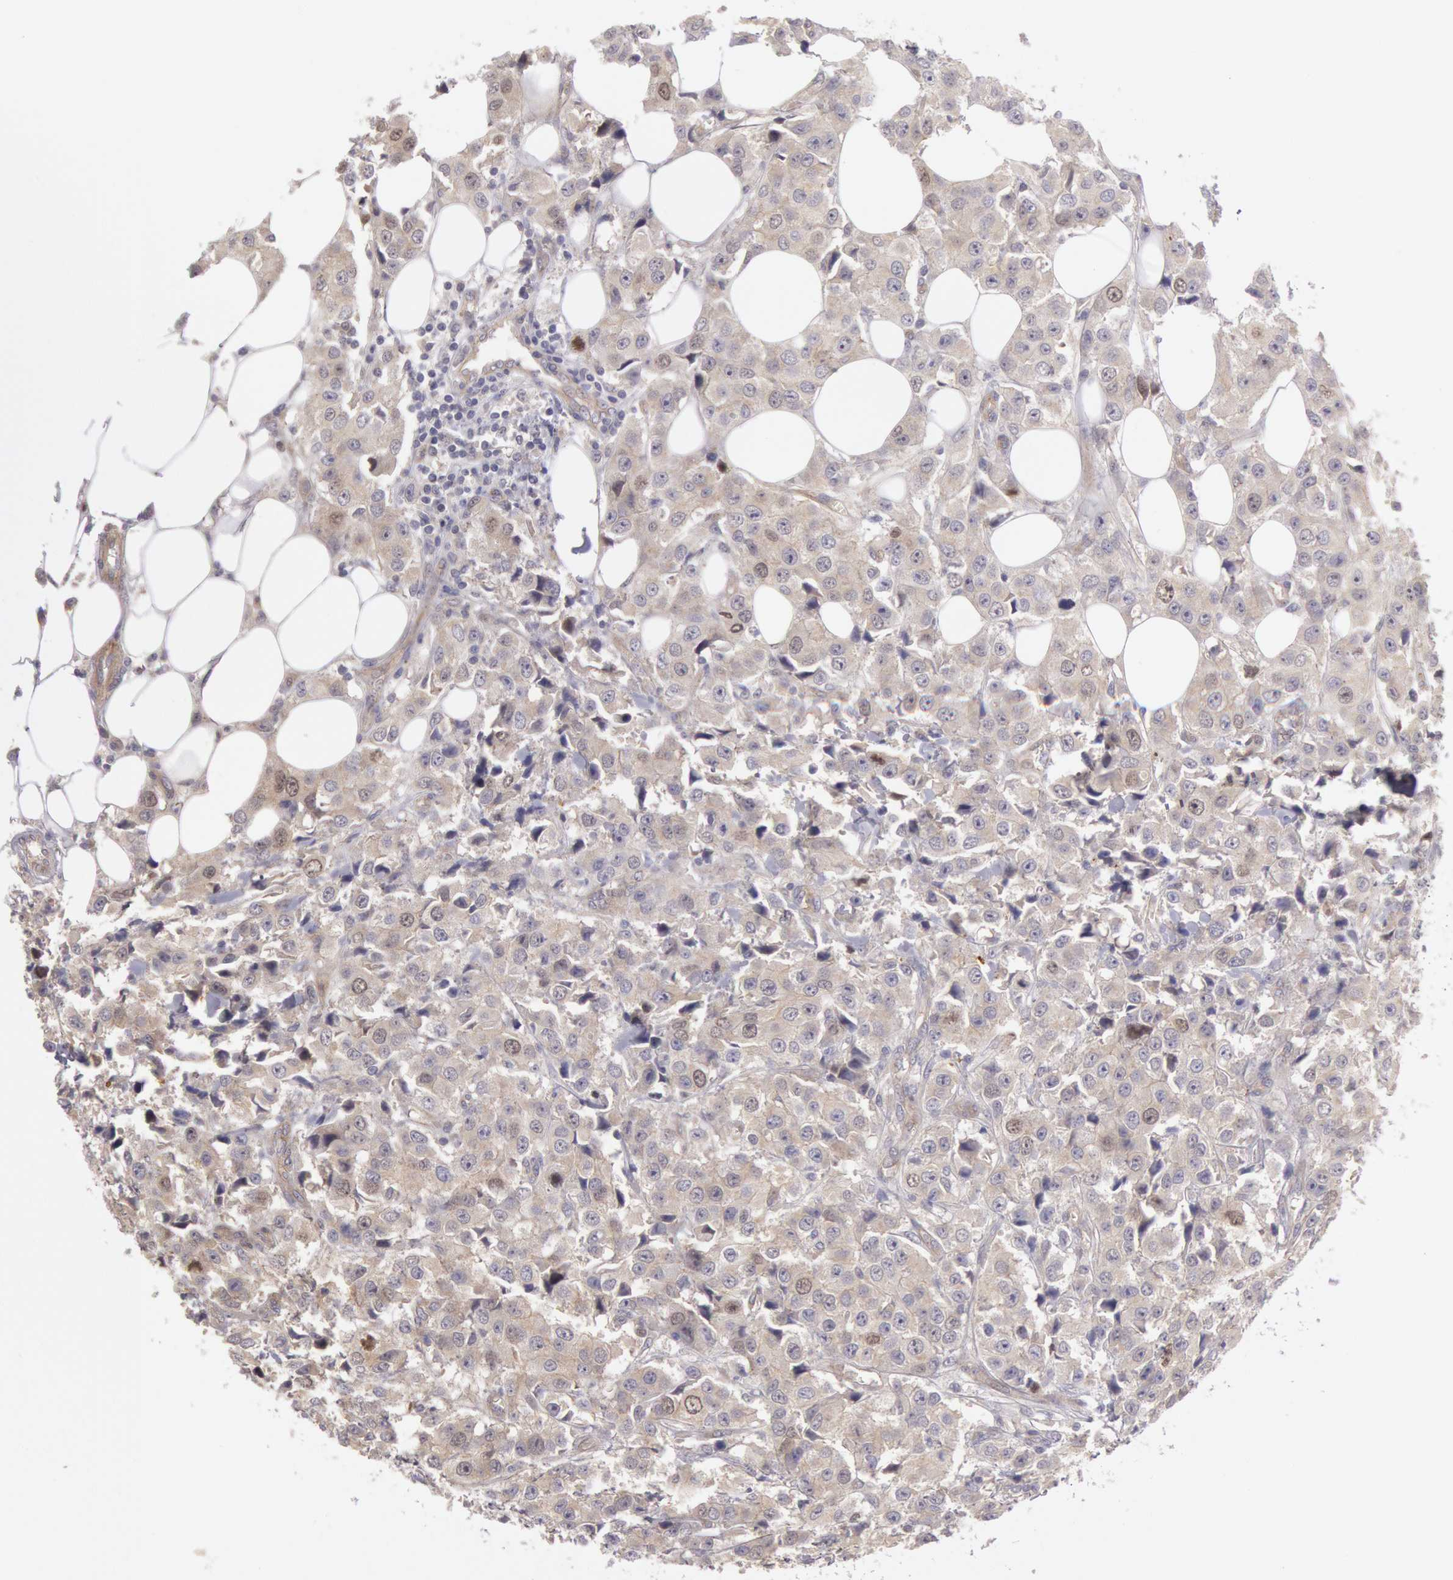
{"staining": {"intensity": "negative", "quantity": "none", "location": "none"}, "tissue": "breast cancer", "cell_type": "Tumor cells", "image_type": "cancer", "snomed": [{"axis": "morphology", "description": "Duct carcinoma"}, {"axis": "topography", "description": "Breast"}], "caption": "An immunohistochemistry (IHC) image of infiltrating ductal carcinoma (breast) is shown. There is no staining in tumor cells of infiltrating ductal carcinoma (breast).", "gene": "AMOTL1", "patient": {"sex": "female", "age": 58}}